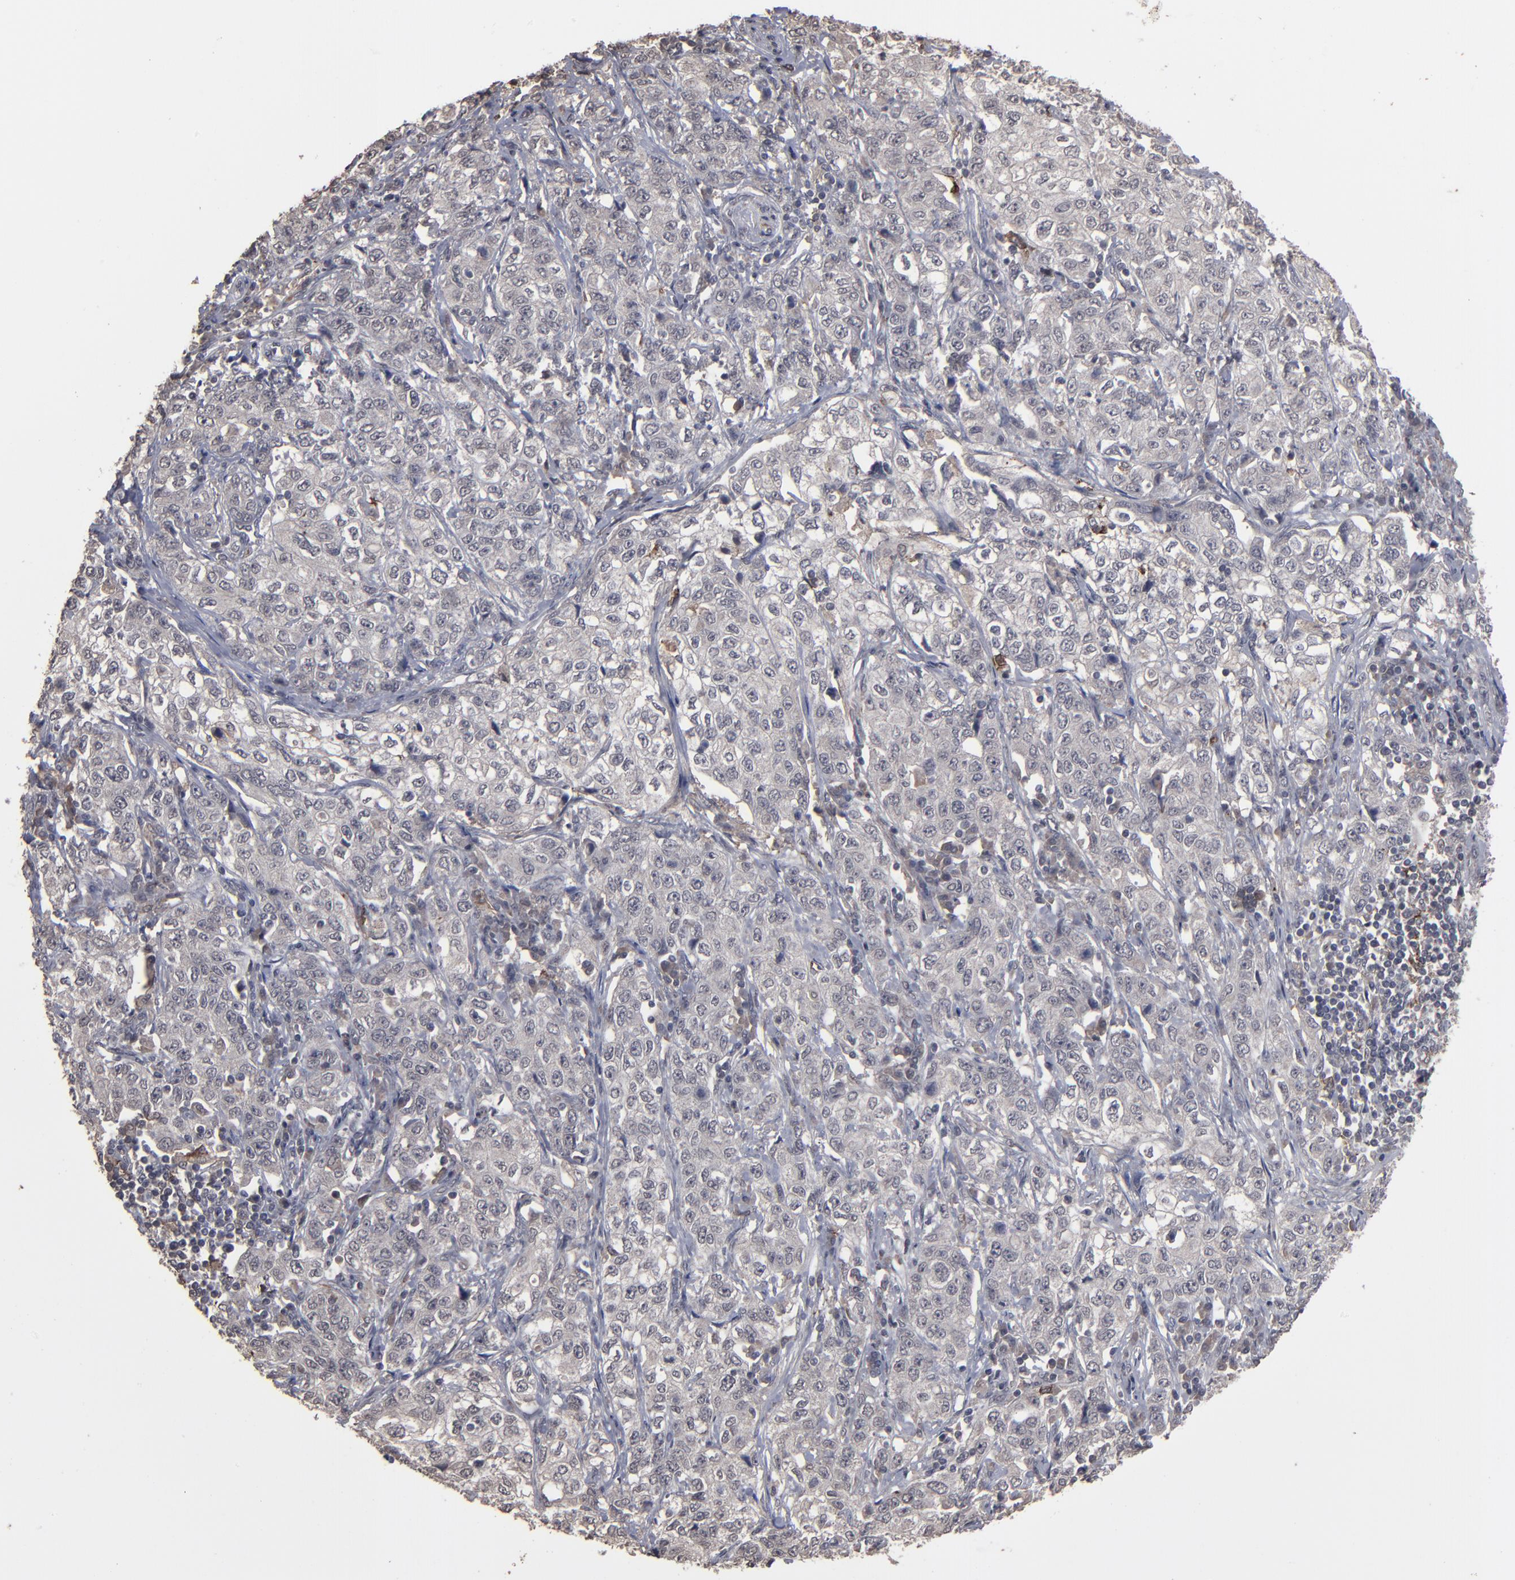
{"staining": {"intensity": "weak", "quantity": "25%-75%", "location": "cytoplasmic/membranous"}, "tissue": "stomach cancer", "cell_type": "Tumor cells", "image_type": "cancer", "snomed": [{"axis": "morphology", "description": "Adenocarcinoma, NOS"}, {"axis": "topography", "description": "Stomach"}], "caption": "Weak cytoplasmic/membranous protein expression is present in approximately 25%-75% of tumor cells in adenocarcinoma (stomach).", "gene": "SLC22A17", "patient": {"sex": "male", "age": 48}}